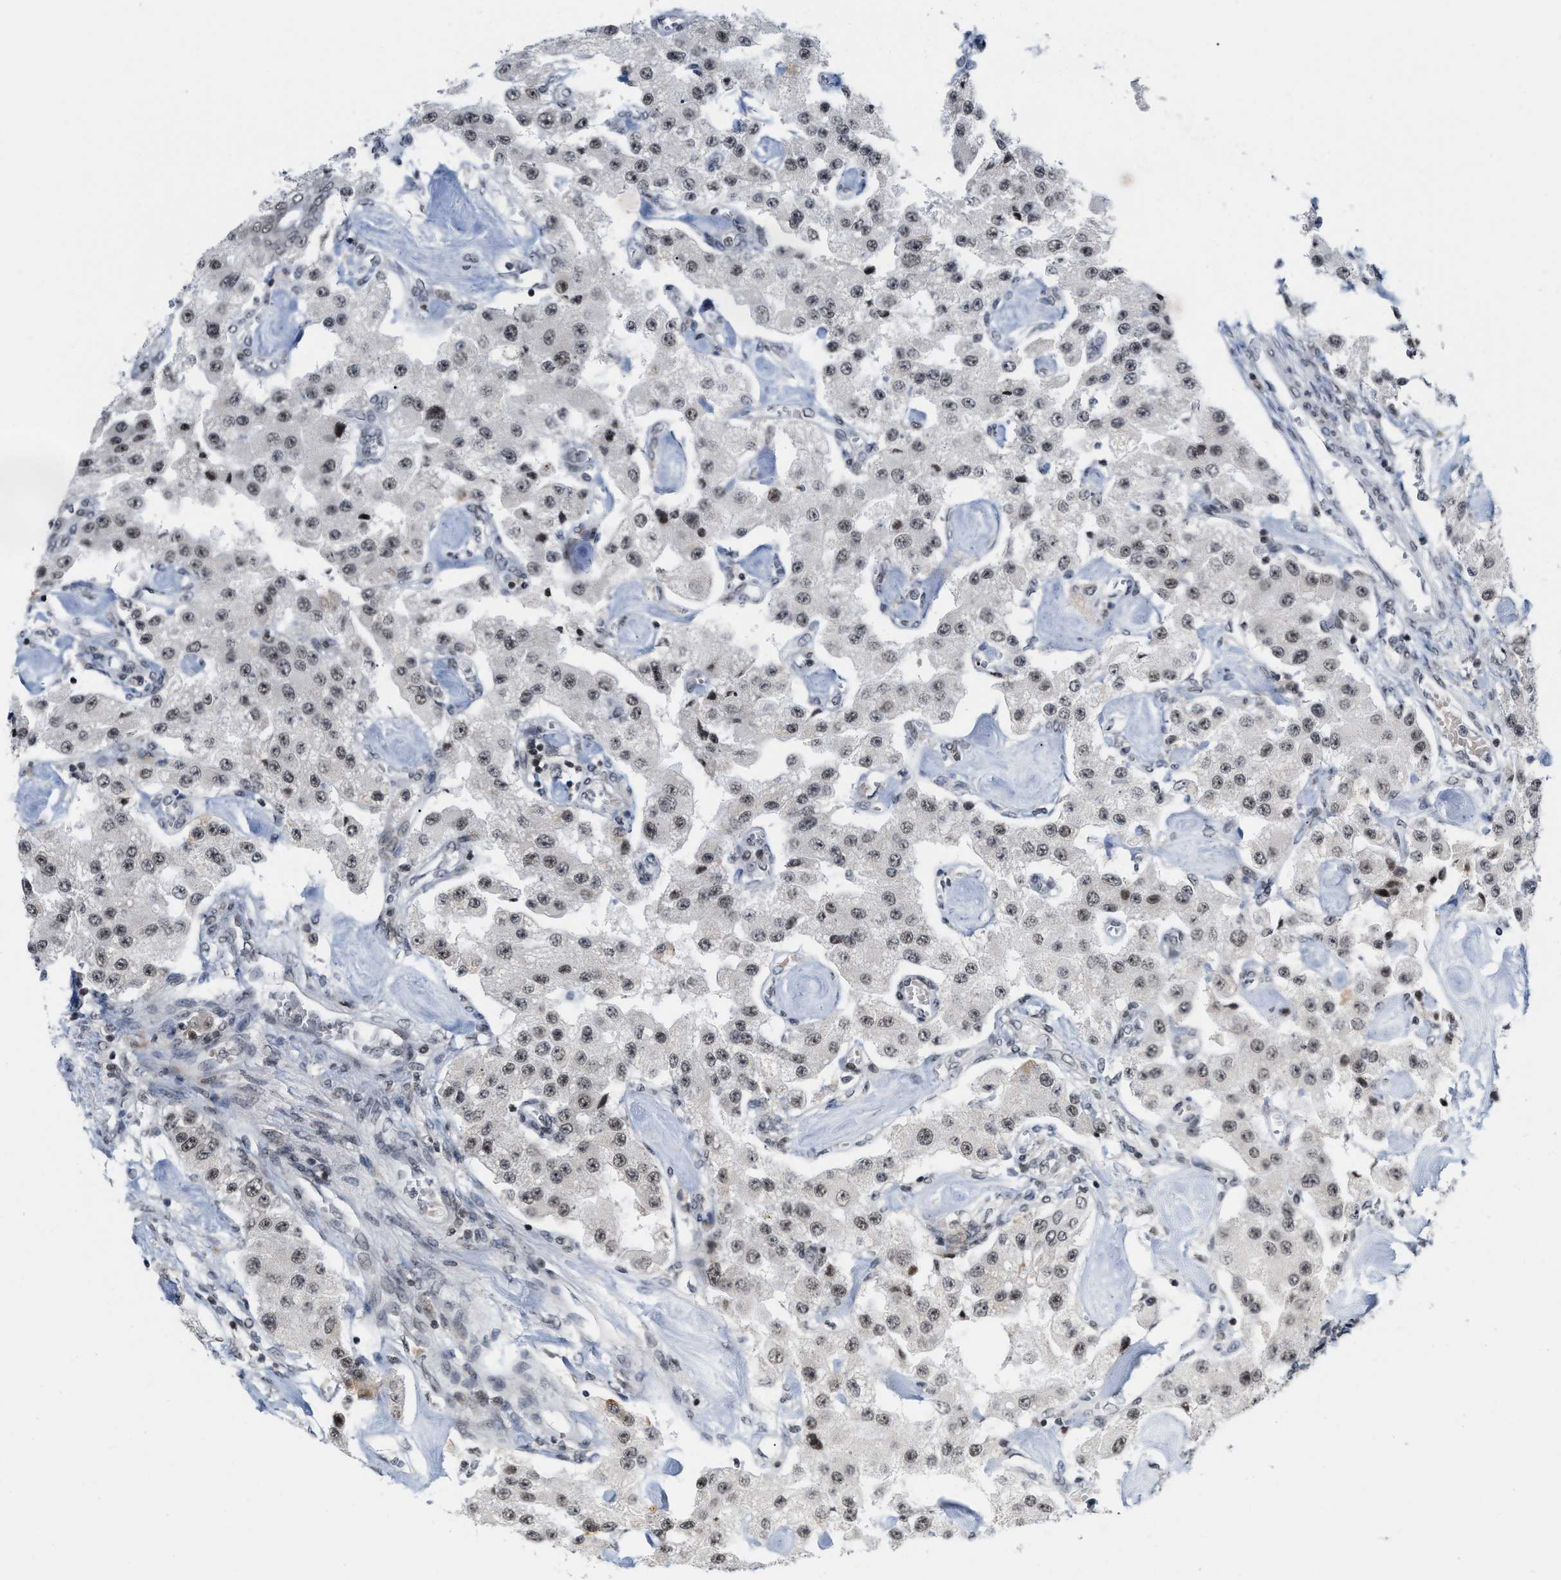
{"staining": {"intensity": "weak", "quantity": ">75%", "location": "nuclear"}, "tissue": "carcinoid", "cell_type": "Tumor cells", "image_type": "cancer", "snomed": [{"axis": "morphology", "description": "Carcinoid, malignant, NOS"}, {"axis": "topography", "description": "Pancreas"}], "caption": "Immunohistochemistry histopathology image of neoplastic tissue: carcinoid stained using immunohistochemistry (IHC) exhibits low levels of weak protein expression localized specifically in the nuclear of tumor cells, appearing as a nuclear brown color.", "gene": "ANKRD6", "patient": {"sex": "male", "age": 41}}